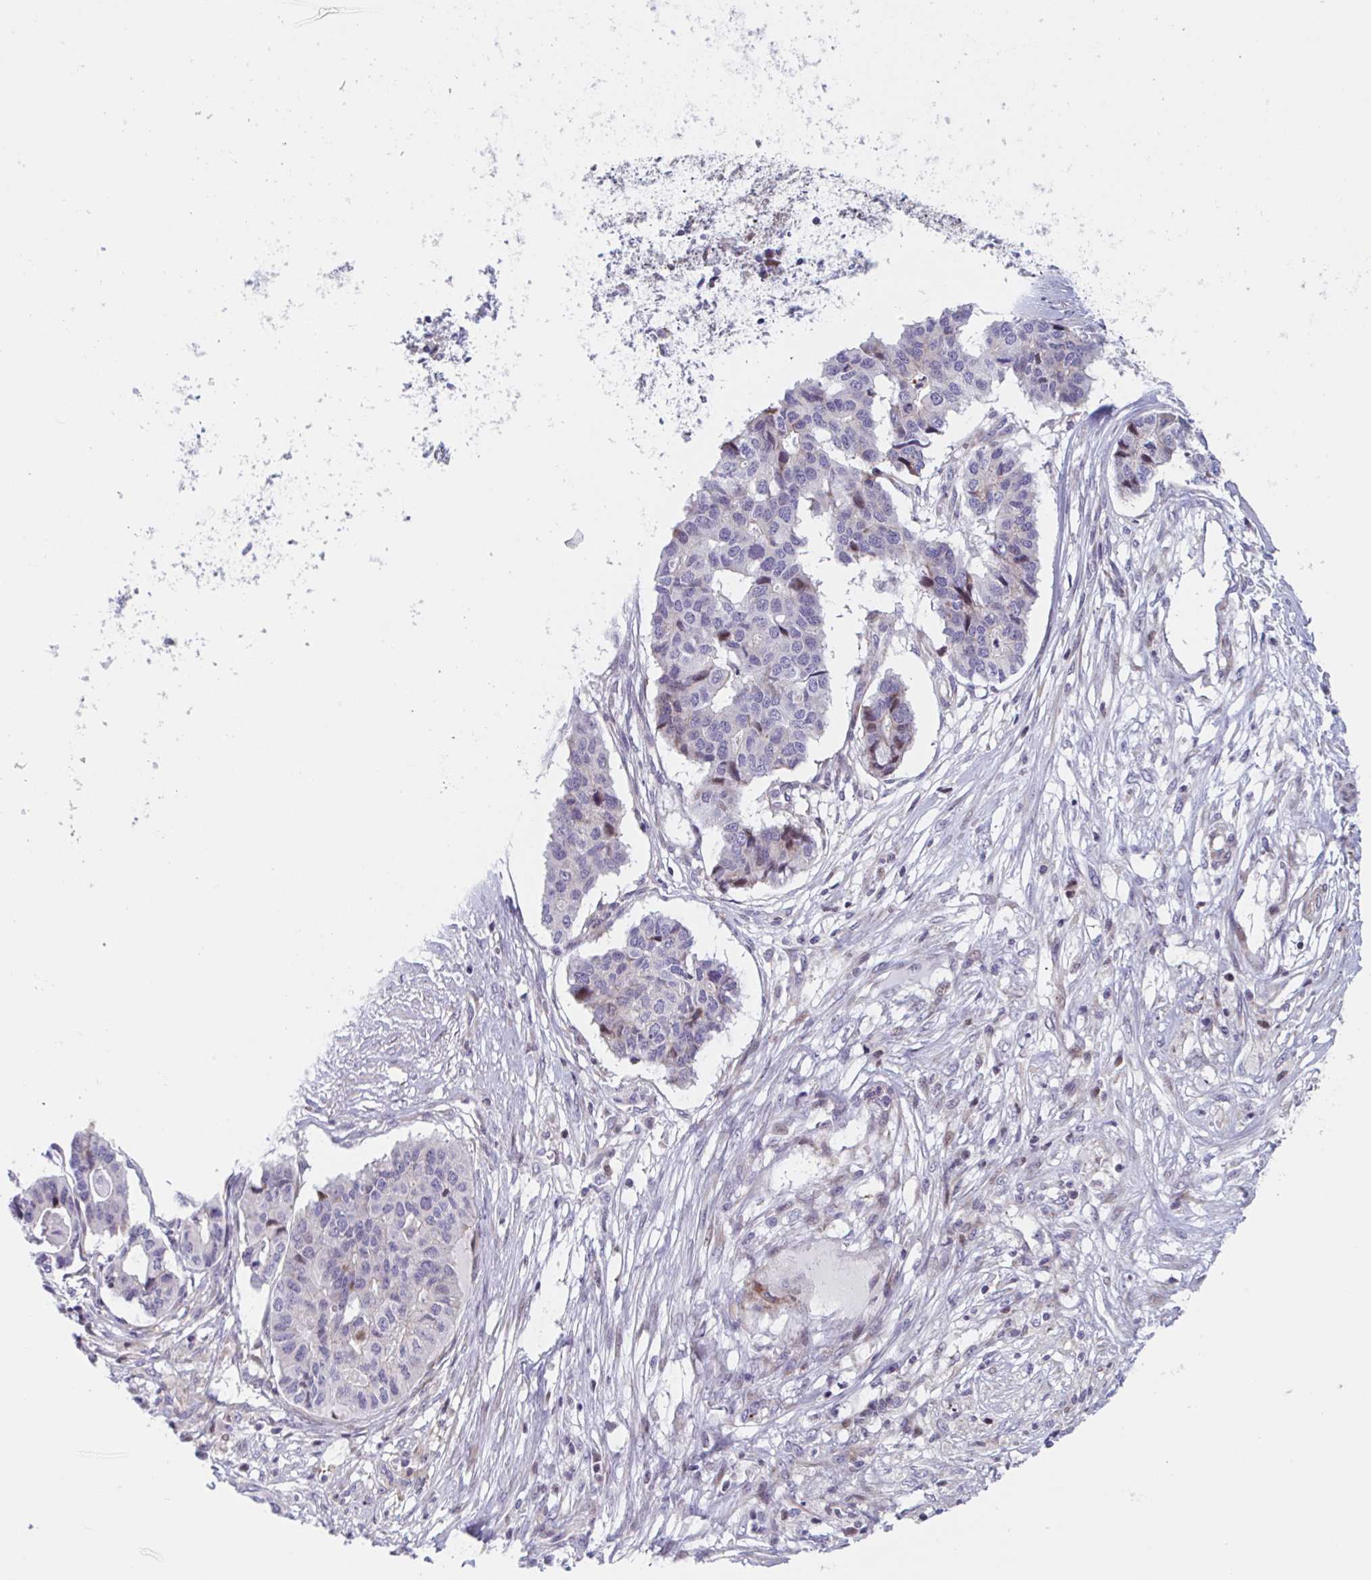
{"staining": {"intensity": "negative", "quantity": "none", "location": "none"}, "tissue": "pancreatic cancer", "cell_type": "Tumor cells", "image_type": "cancer", "snomed": [{"axis": "morphology", "description": "Adenocarcinoma, NOS"}, {"axis": "topography", "description": "Pancreas"}], "caption": "The micrograph reveals no significant positivity in tumor cells of pancreatic cancer (adenocarcinoma).", "gene": "DUXA", "patient": {"sex": "male", "age": 50}}